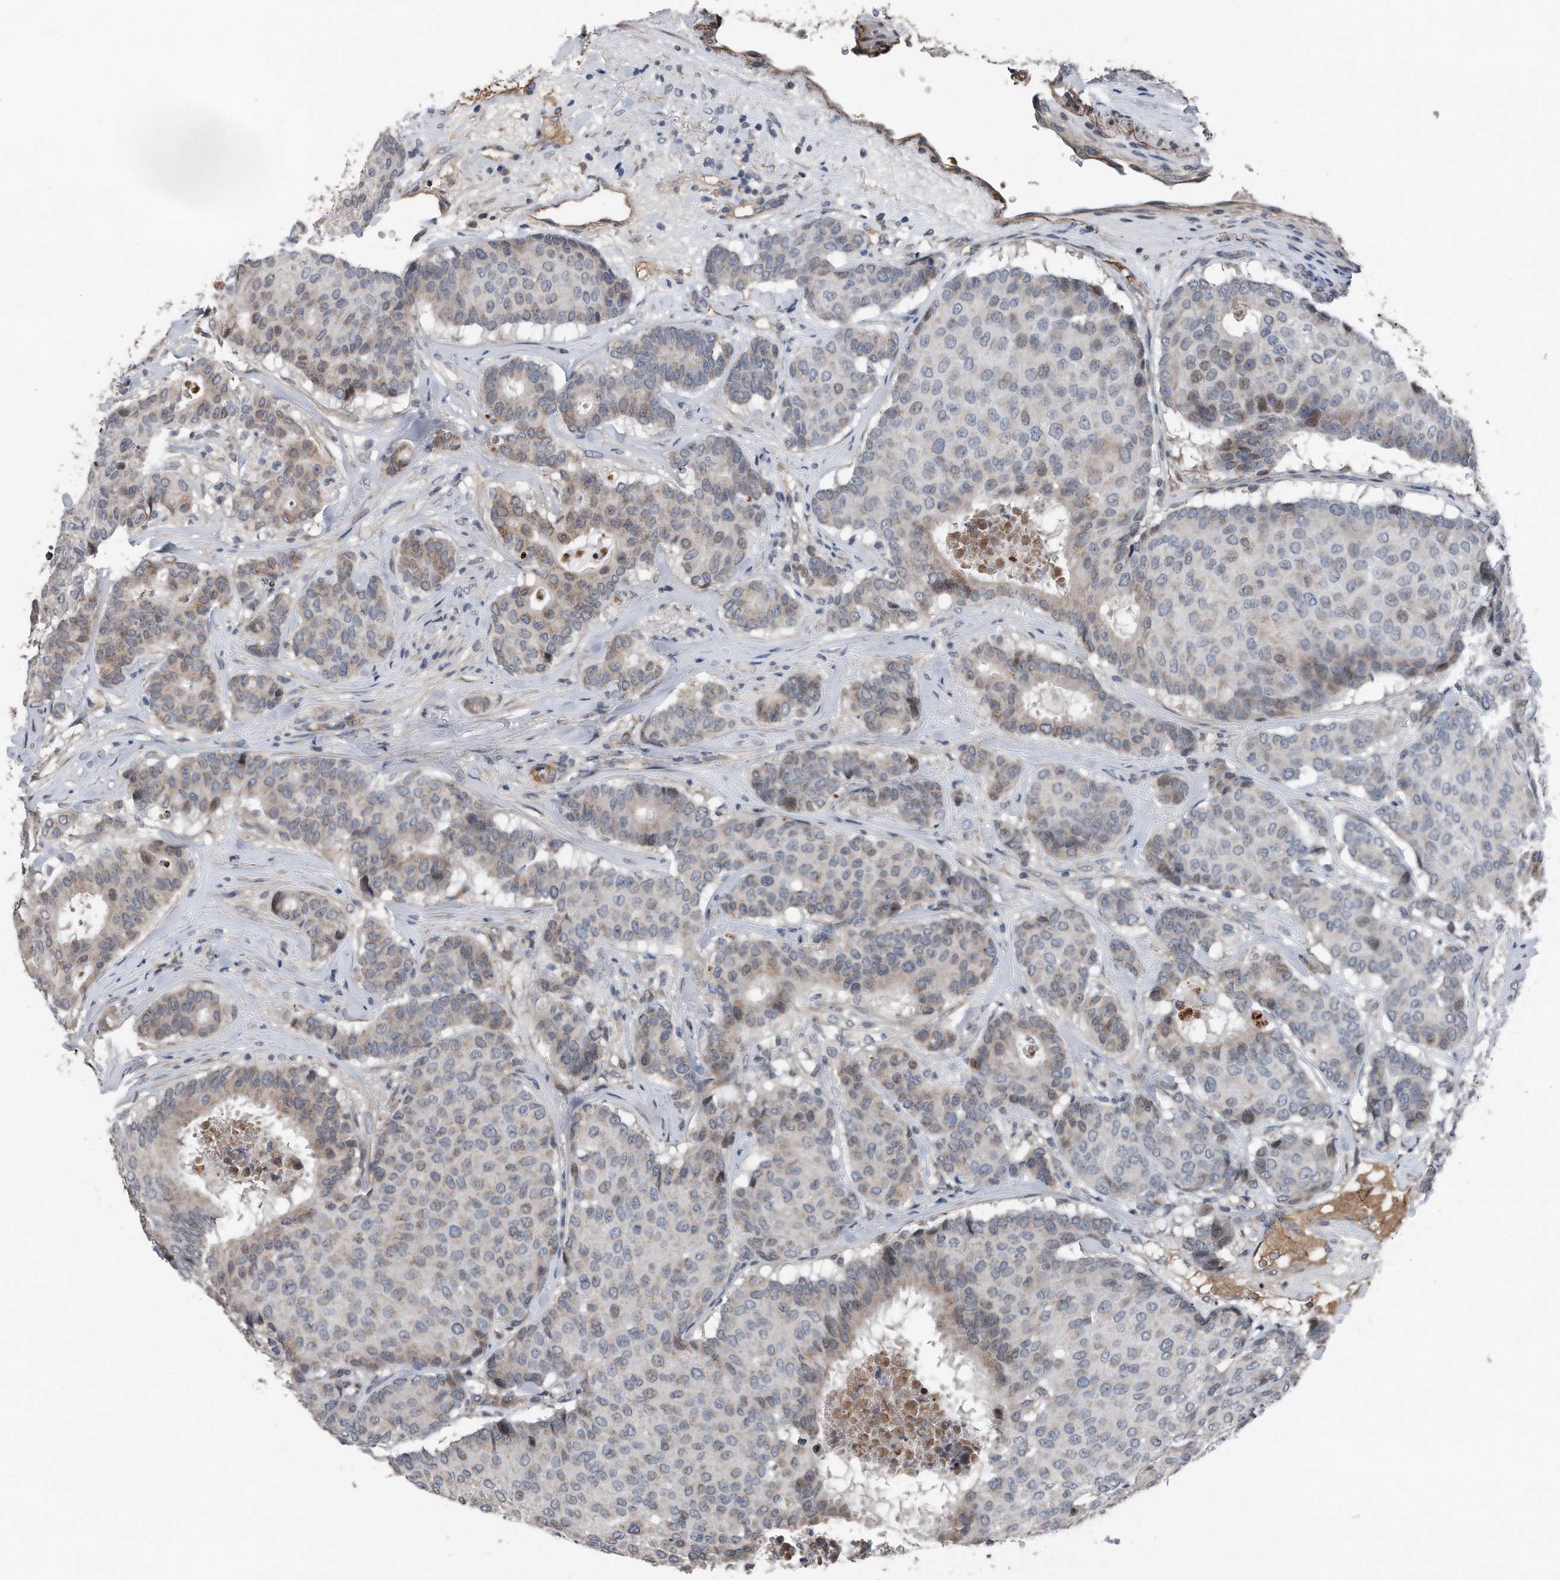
{"staining": {"intensity": "weak", "quantity": "<25%", "location": "cytoplasmic/membranous"}, "tissue": "breast cancer", "cell_type": "Tumor cells", "image_type": "cancer", "snomed": [{"axis": "morphology", "description": "Duct carcinoma"}, {"axis": "topography", "description": "Breast"}], "caption": "Tumor cells are negative for protein expression in human breast cancer (infiltrating ductal carcinoma).", "gene": "DST", "patient": {"sex": "female", "age": 75}}